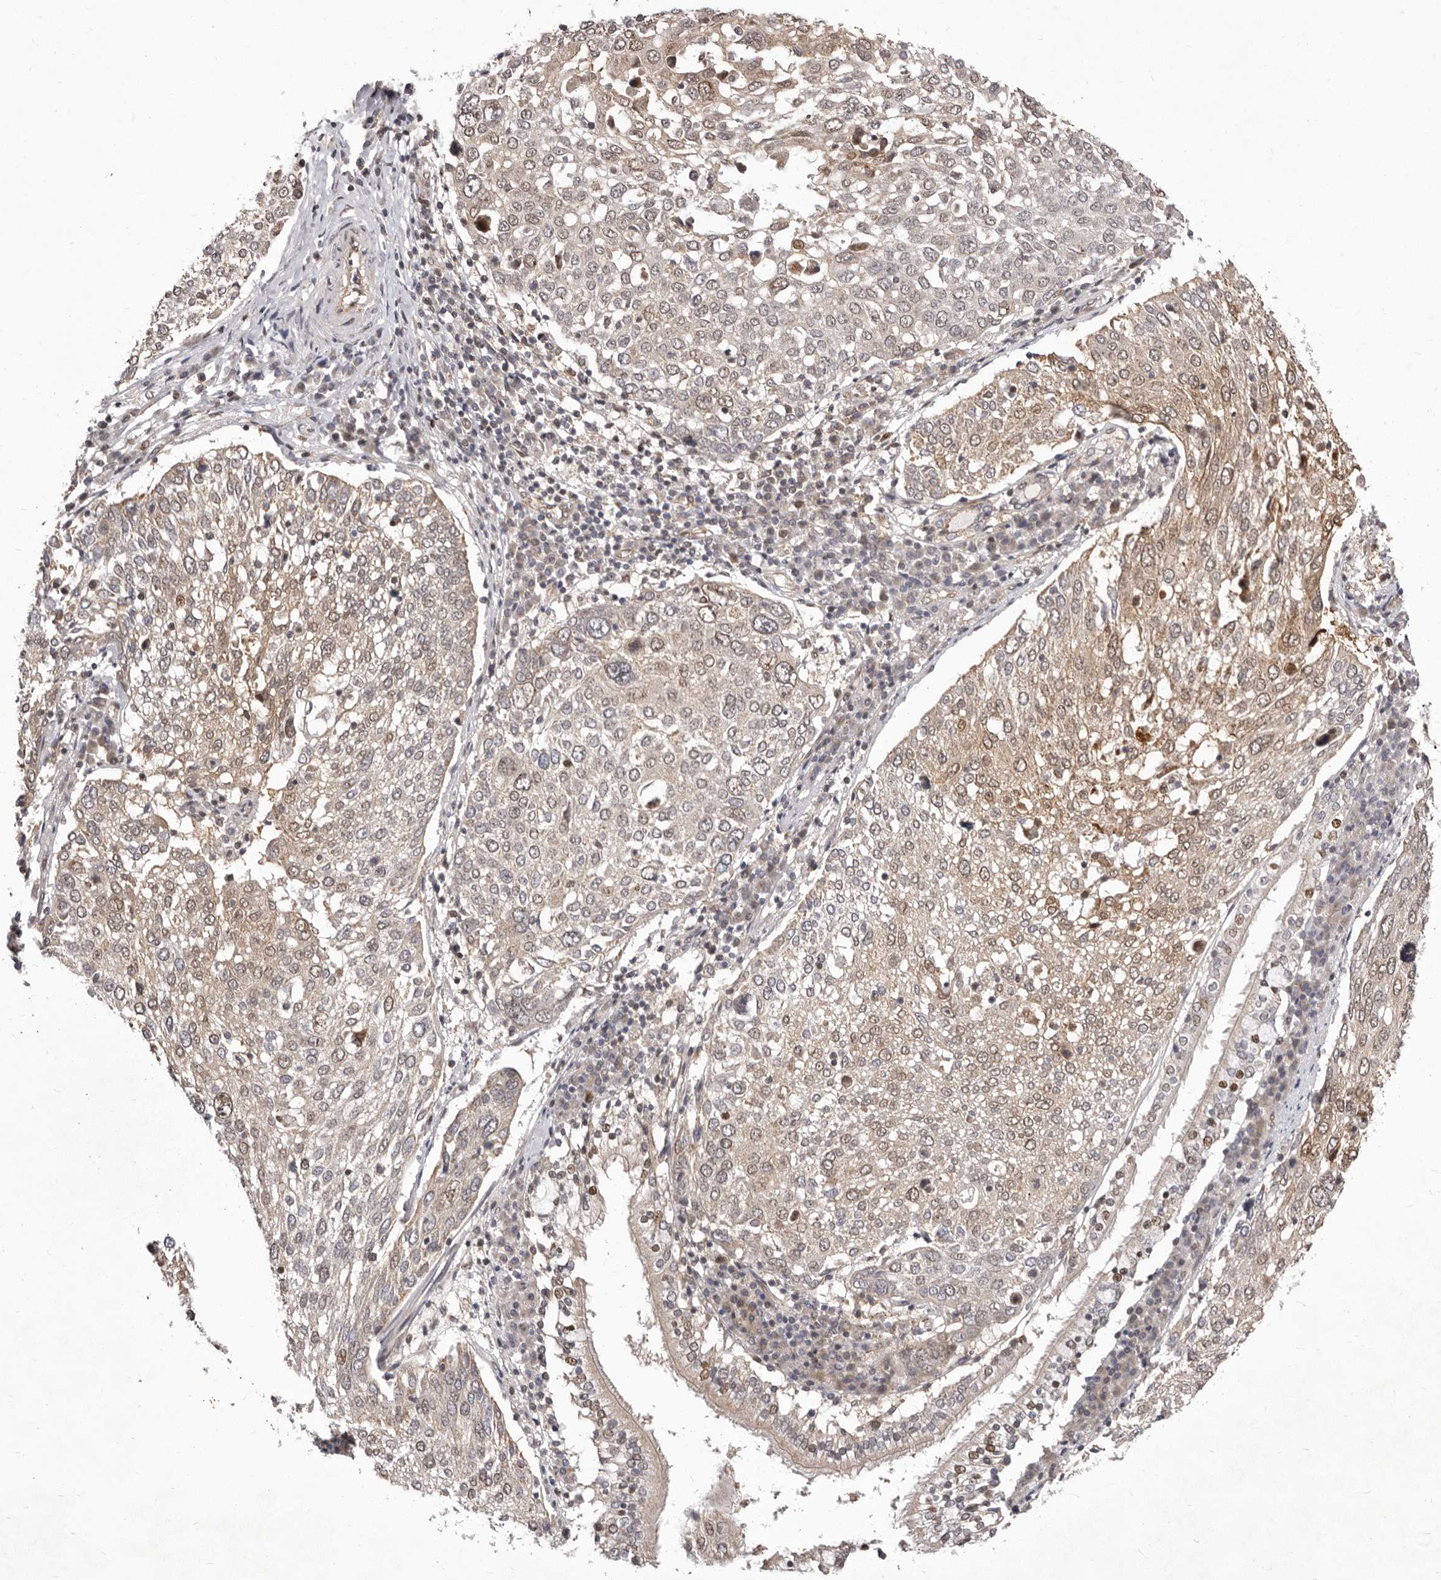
{"staining": {"intensity": "weak", "quantity": ">75%", "location": "cytoplasmic/membranous,nuclear"}, "tissue": "lung cancer", "cell_type": "Tumor cells", "image_type": "cancer", "snomed": [{"axis": "morphology", "description": "Squamous cell carcinoma, NOS"}, {"axis": "topography", "description": "Lung"}], "caption": "Lung squamous cell carcinoma stained for a protein exhibits weak cytoplasmic/membranous and nuclear positivity in tumor cells. The staining was performed using DAB (3,3'-diaminobenzidine), with brown indicating positive protein expression. Nuclei are stained blue with hematoxylin.", "gene": "GLRX3", "patient": {"sex": "male", "age": 65}}